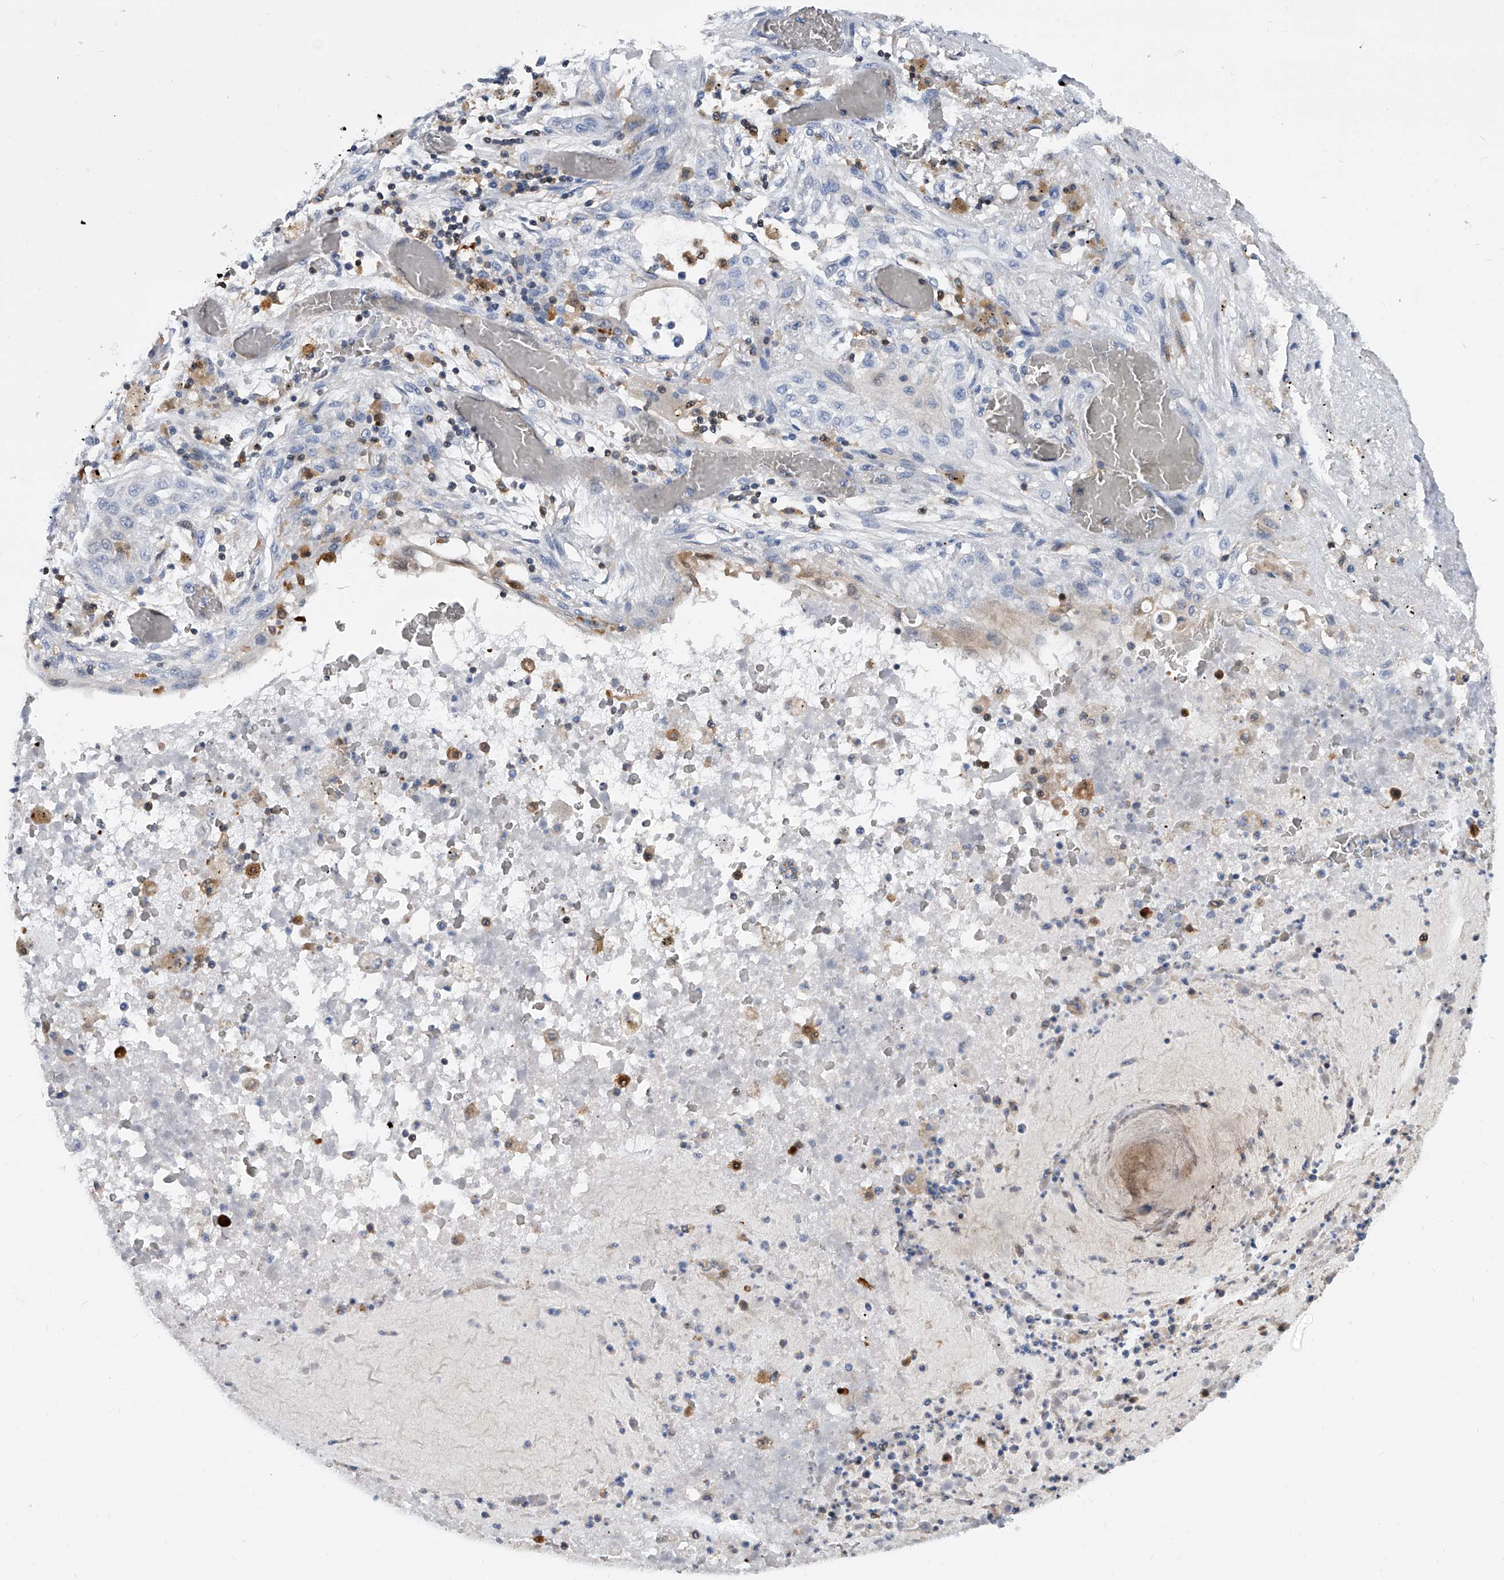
{"staining": {"intensity": "negative", "quantity": "none", "location": "none"}, "tissue": "lung cancer", "cell_type": "Tumor cells", "image_type": "cancer", "snomed": [{"axis": "morphology", "description": "Squamous cell carcinoma, NOS"}, {"axis": "topography", "description": "Lung"}], "caption": "Tumor cells show no significant protein staining in lung squamous cell carcinoma. Brightfield microscopy of immunohistochemistry stained with DAB (brown) and hematoxylin (blue), captured at high magnification.", "gene": "SERPINB9", "patient": {"sex": "female", "age": 47}}